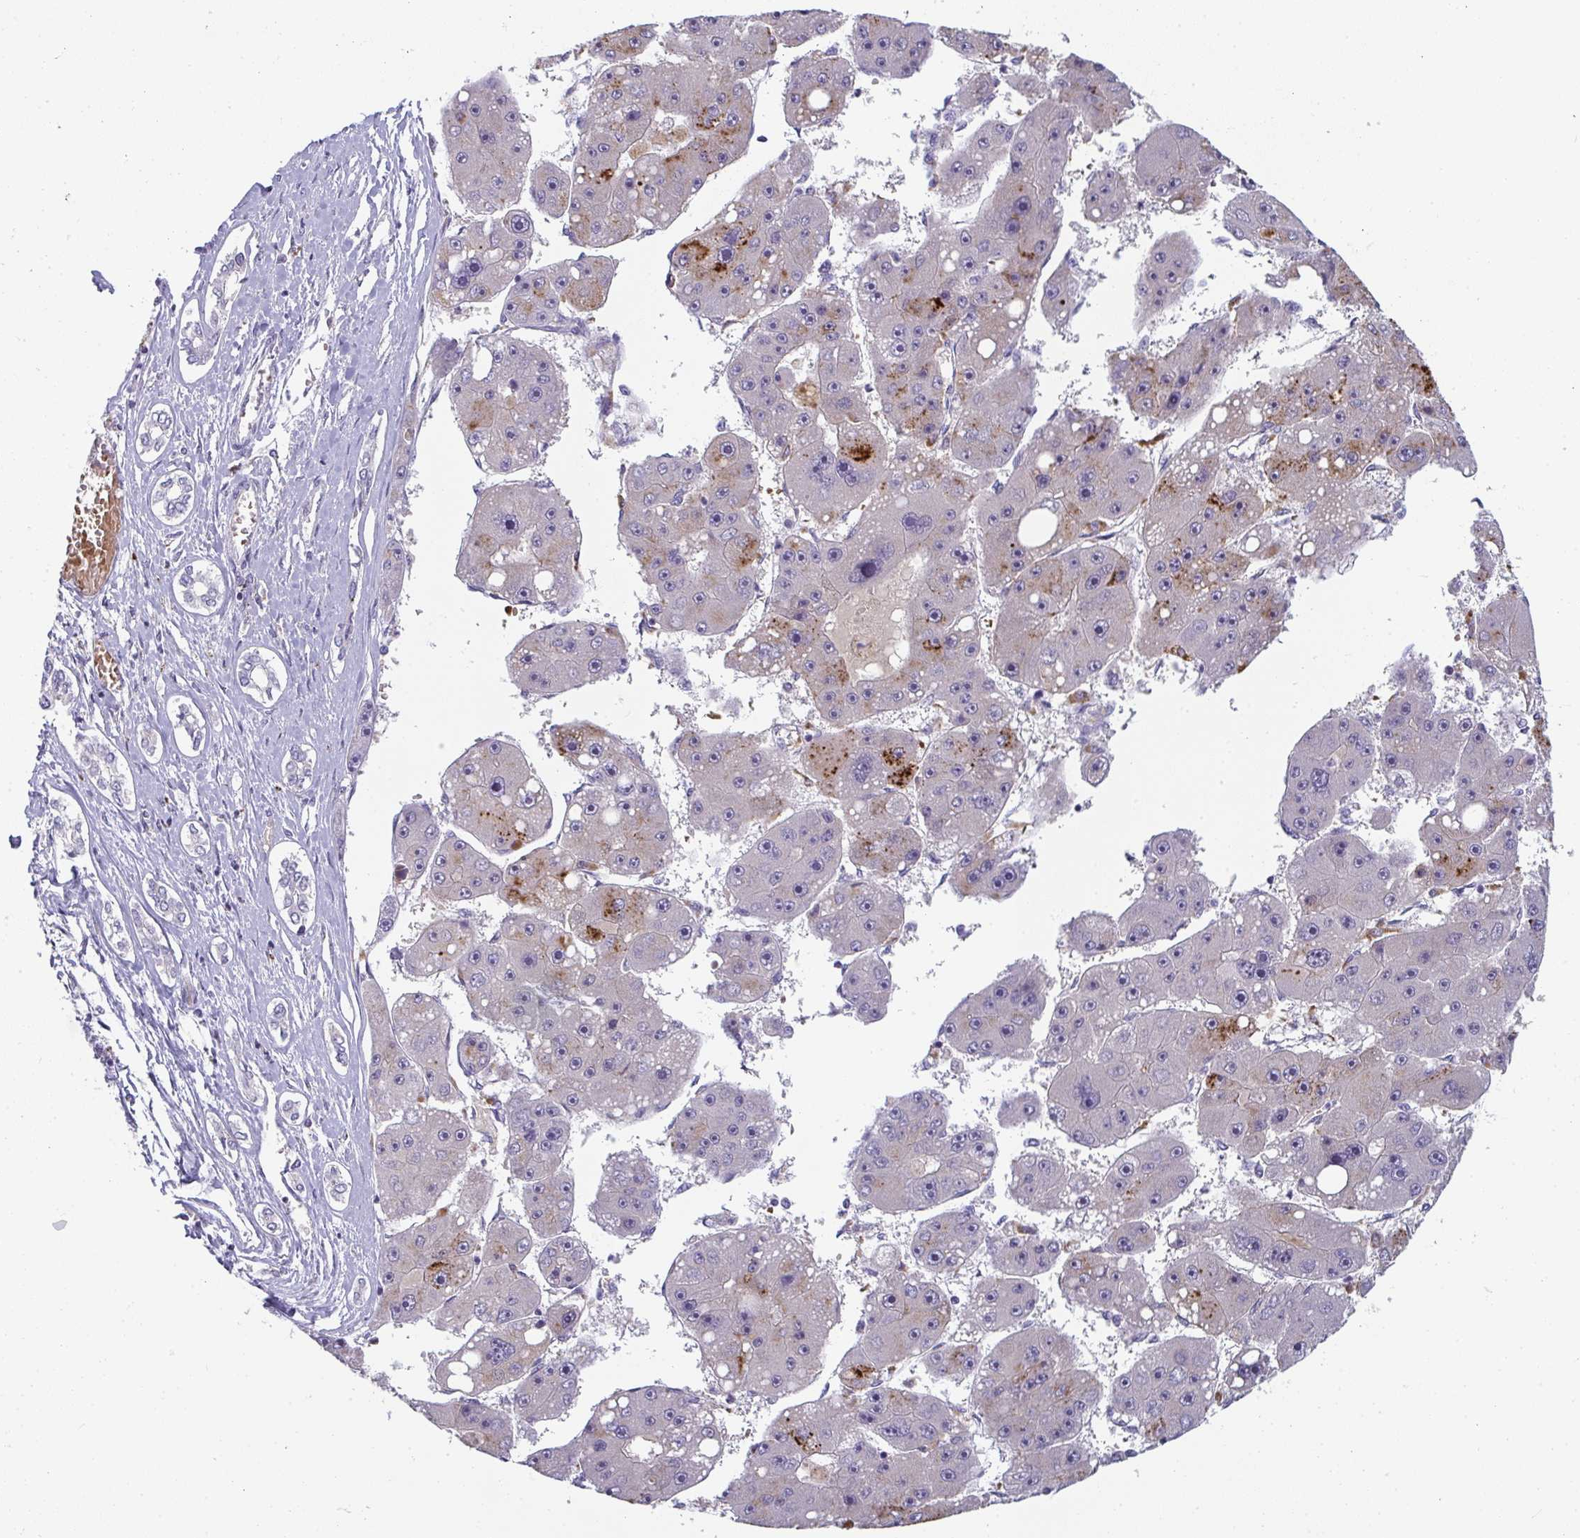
{"staining": {"intensity": "moderate", "quantity": "<25%", "location": "cytoplasmic/membranous"}, "tissue": "liver cancer", "cell_type": "Tumor cells", "image_type": "cancer", "snomed": [{"axis": "morphology", "description": "Carcinoma, Hepatocellular, NOS"}, {"axis": "topography", "description": "Liver"}], "caption": "Moderate cytoplasmic/membranous positivity is appreciated in approximately <25% of tumor cells in liver cancer (hepatocellular carcinoma). (DAB (3,3'-diaminobenzidine) = brown stain, brightfield microscopy at high magnification).", "gene": "SHB", "patient": {"sex": "female", "age": 61}}